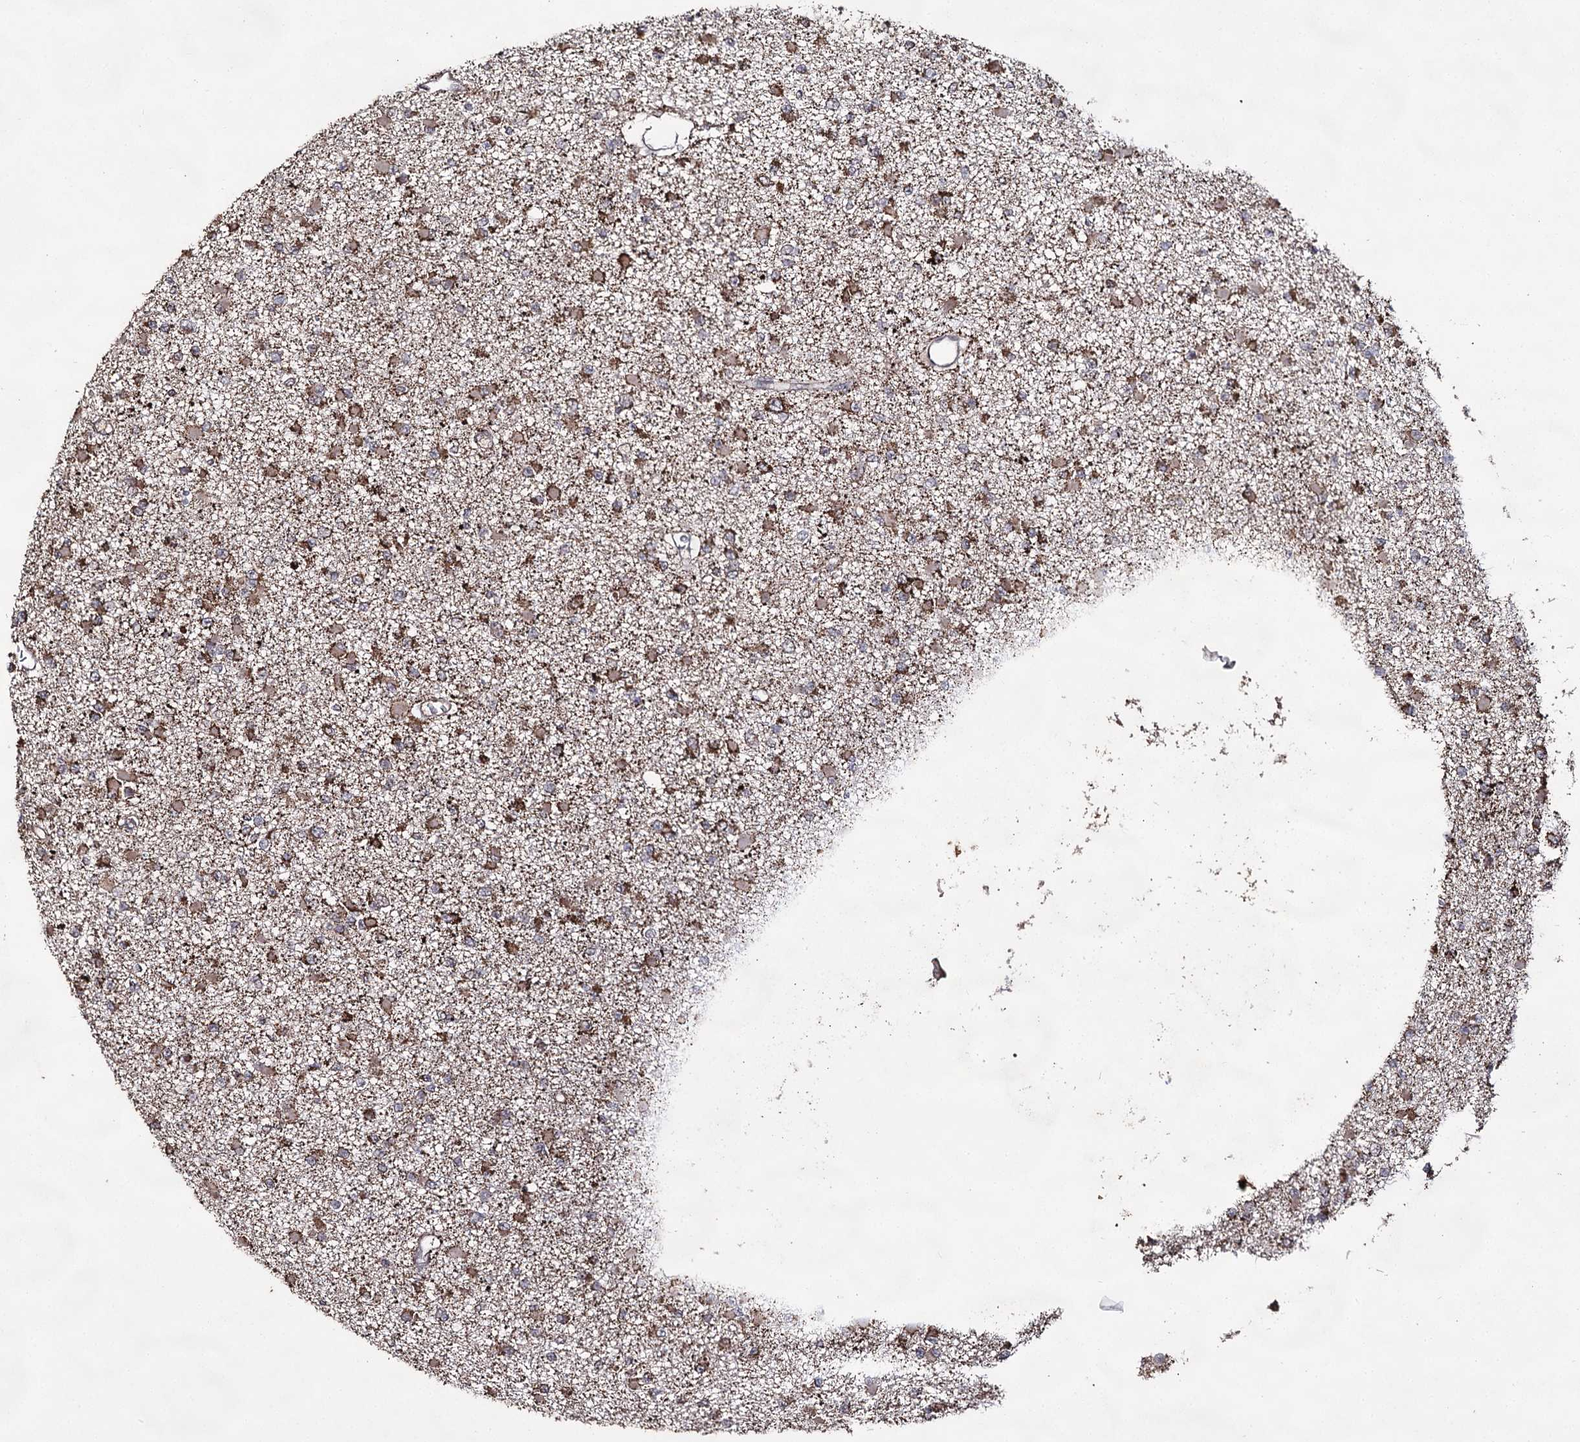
{"staining": {"intensity": "moderate", "quantity": ">75%", "location": "cytoplasmic/membranous"}, "tissue": "glioma", "cell_type": "Tumor cells", "image_type": "cancer", "snomed": [{"axis": "morphology", "description": "Glioma, malignant, Low grade"}, {"axis": "topography", "description": "Brain"}], "caption": "High-power microscopy captured an IHC photomicrograph of malignant low-grade glioma, revealing moderate cytoplasmic/membranous positivity in approximately >75% of tumor cells.", "gene": "ACTR6", "patient": {"sex": "female", "age": 22}}